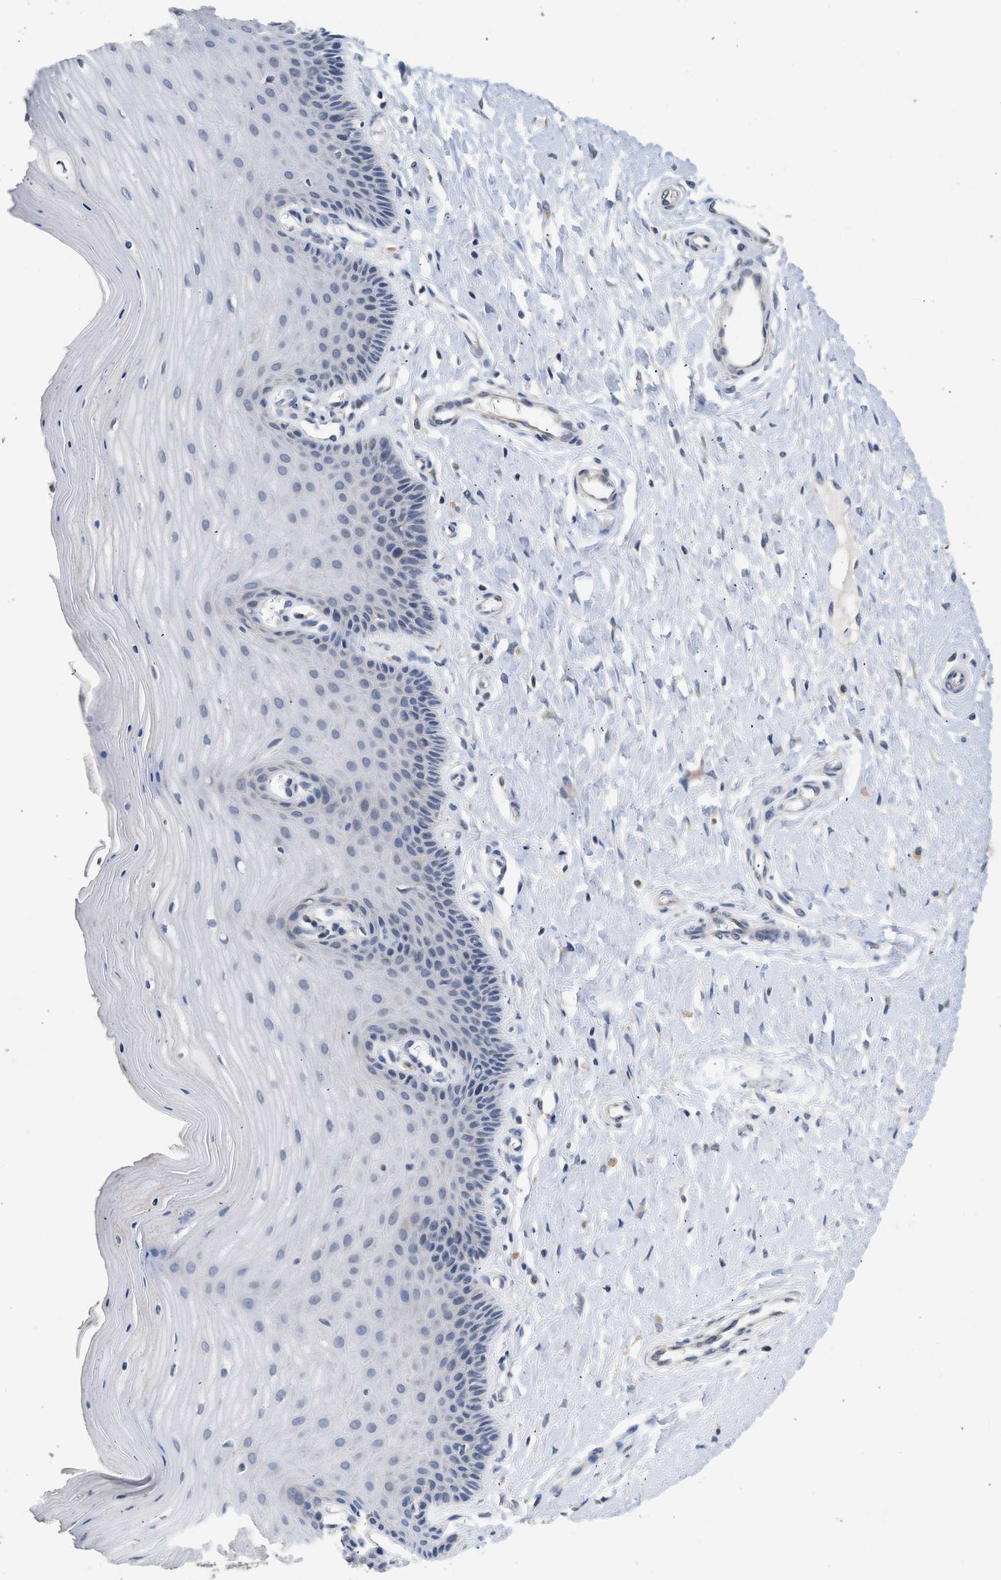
{"staining": {"intensity": "negative", "quantity": "none", "location": "none"}, "tissue": "cervix", "cell_type": "Glandular cells", "image_type": "normal", "snomed": [{"axis": "morphology", "description": "Normal tissue, NOS"}, {"axis": "topography", "description": "Cervix"}], "caption": "This is a histopathology image of IHC staining of normal cervix, which shows no expression in glandular cells. (DAB (3,3'-diaminobenzidine) IHC with hematoxylin counter stain).", "gene": "CSF3R", "patient": {"sex": "female", "age": 55}}